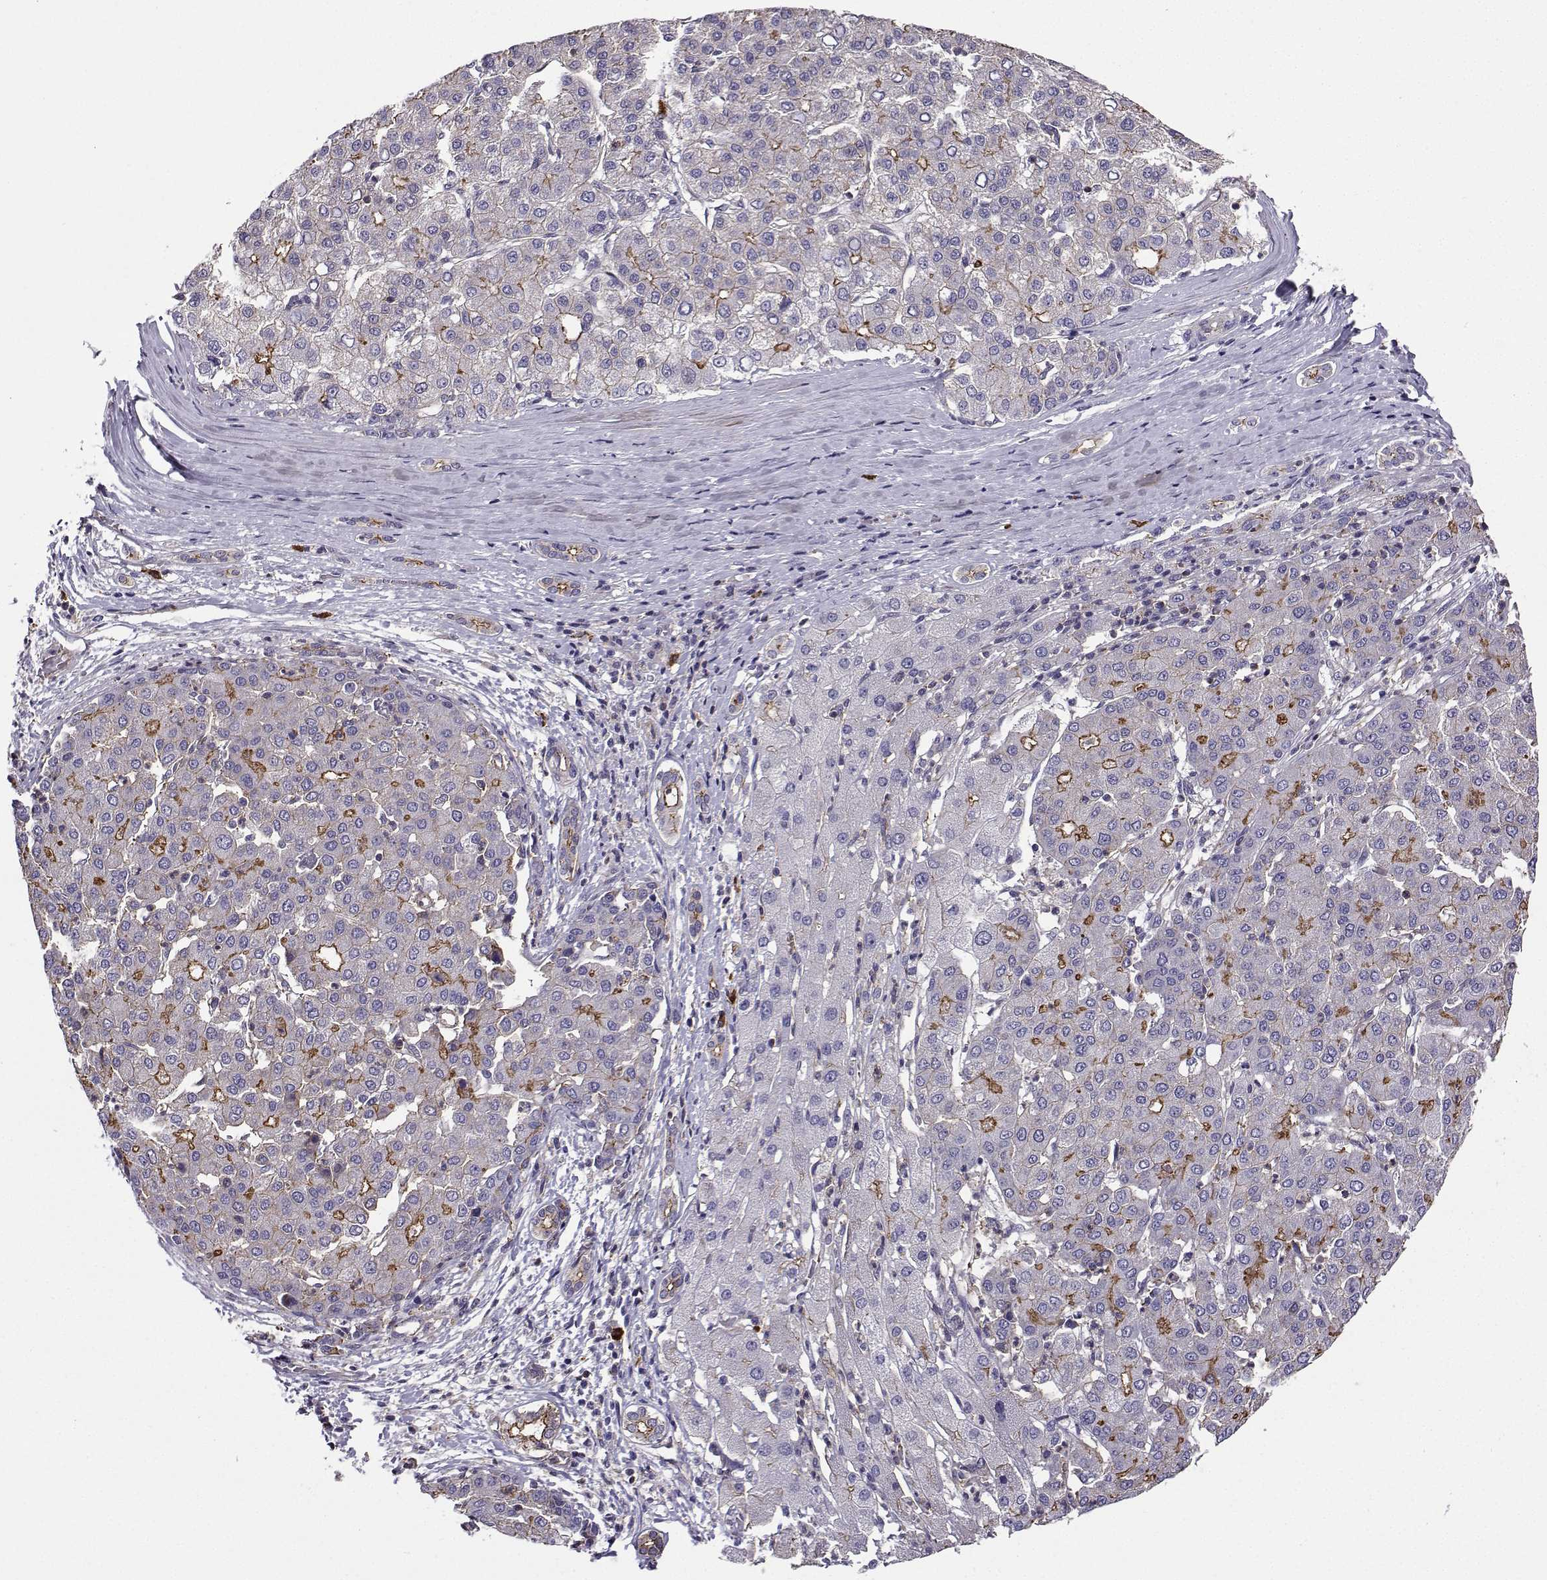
{"staining": {"intensity": "strong", "quantity": "<25%", "location": "cytoplasmic/membranous"}, "tissue": "liver cancer", "cell_type": "Tumor cells", "image_type": "cancer", "snomed": [{"axis": "morphology", "description": "Carcinoma, Hepatocellular, NOS"}, {"axis": "topography", "description": "Liver"}], "caption": "Liver cancer (hepatocellular carcinoma) tissue reveals strong cytoplasmic/membranous expression in about <25% of tumor cells, visualized by immunohistochemistry.", "gene": "ITGB8", "patient": {"sex": "male", "age": 65}}